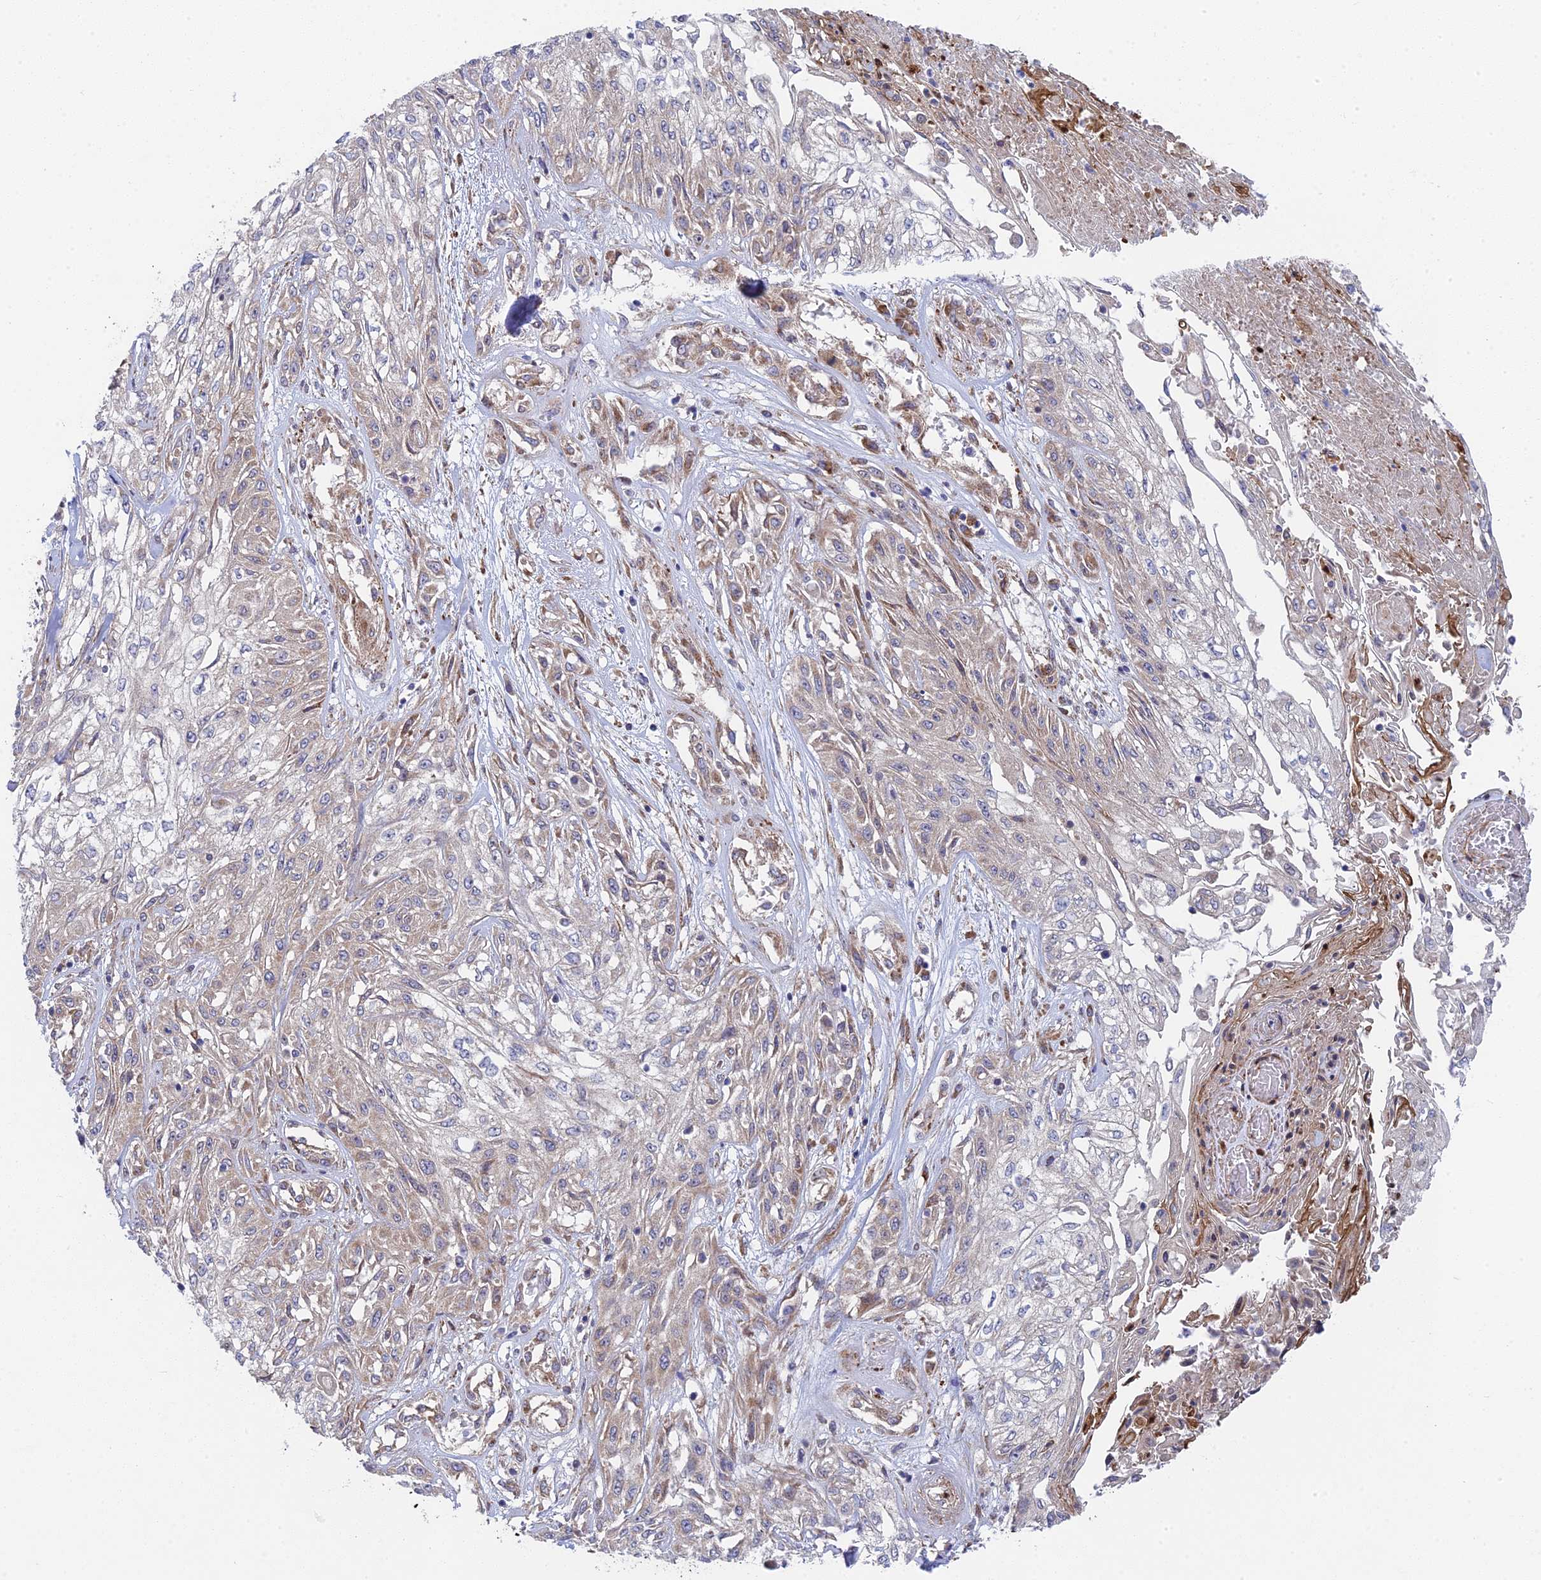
{"staining": {"intensity": "negative", "quantity": "none", "location": "none"}, "tissue": "skin cancer", "cell_type": "Tumor cells", "image_type": "cancer", "snomed": [{"axis": "morphology", "description": "Squamous cell carcinoma, NOS"}, {"axis": "morphology", "description": "Squamous cell carcinoma, metastatic, NOS"}, {"axis": "topography", "description": "Skin"}, {"axis": "topography", "description": "Lymph node"}], "caption": "Metastatic squamous cell carcinoma (skin) was stained to show a protein in brown. There is no significant expression in tumor cells.", "gene": "INCA1", "patient": {"sex": "male", "age": 75}}